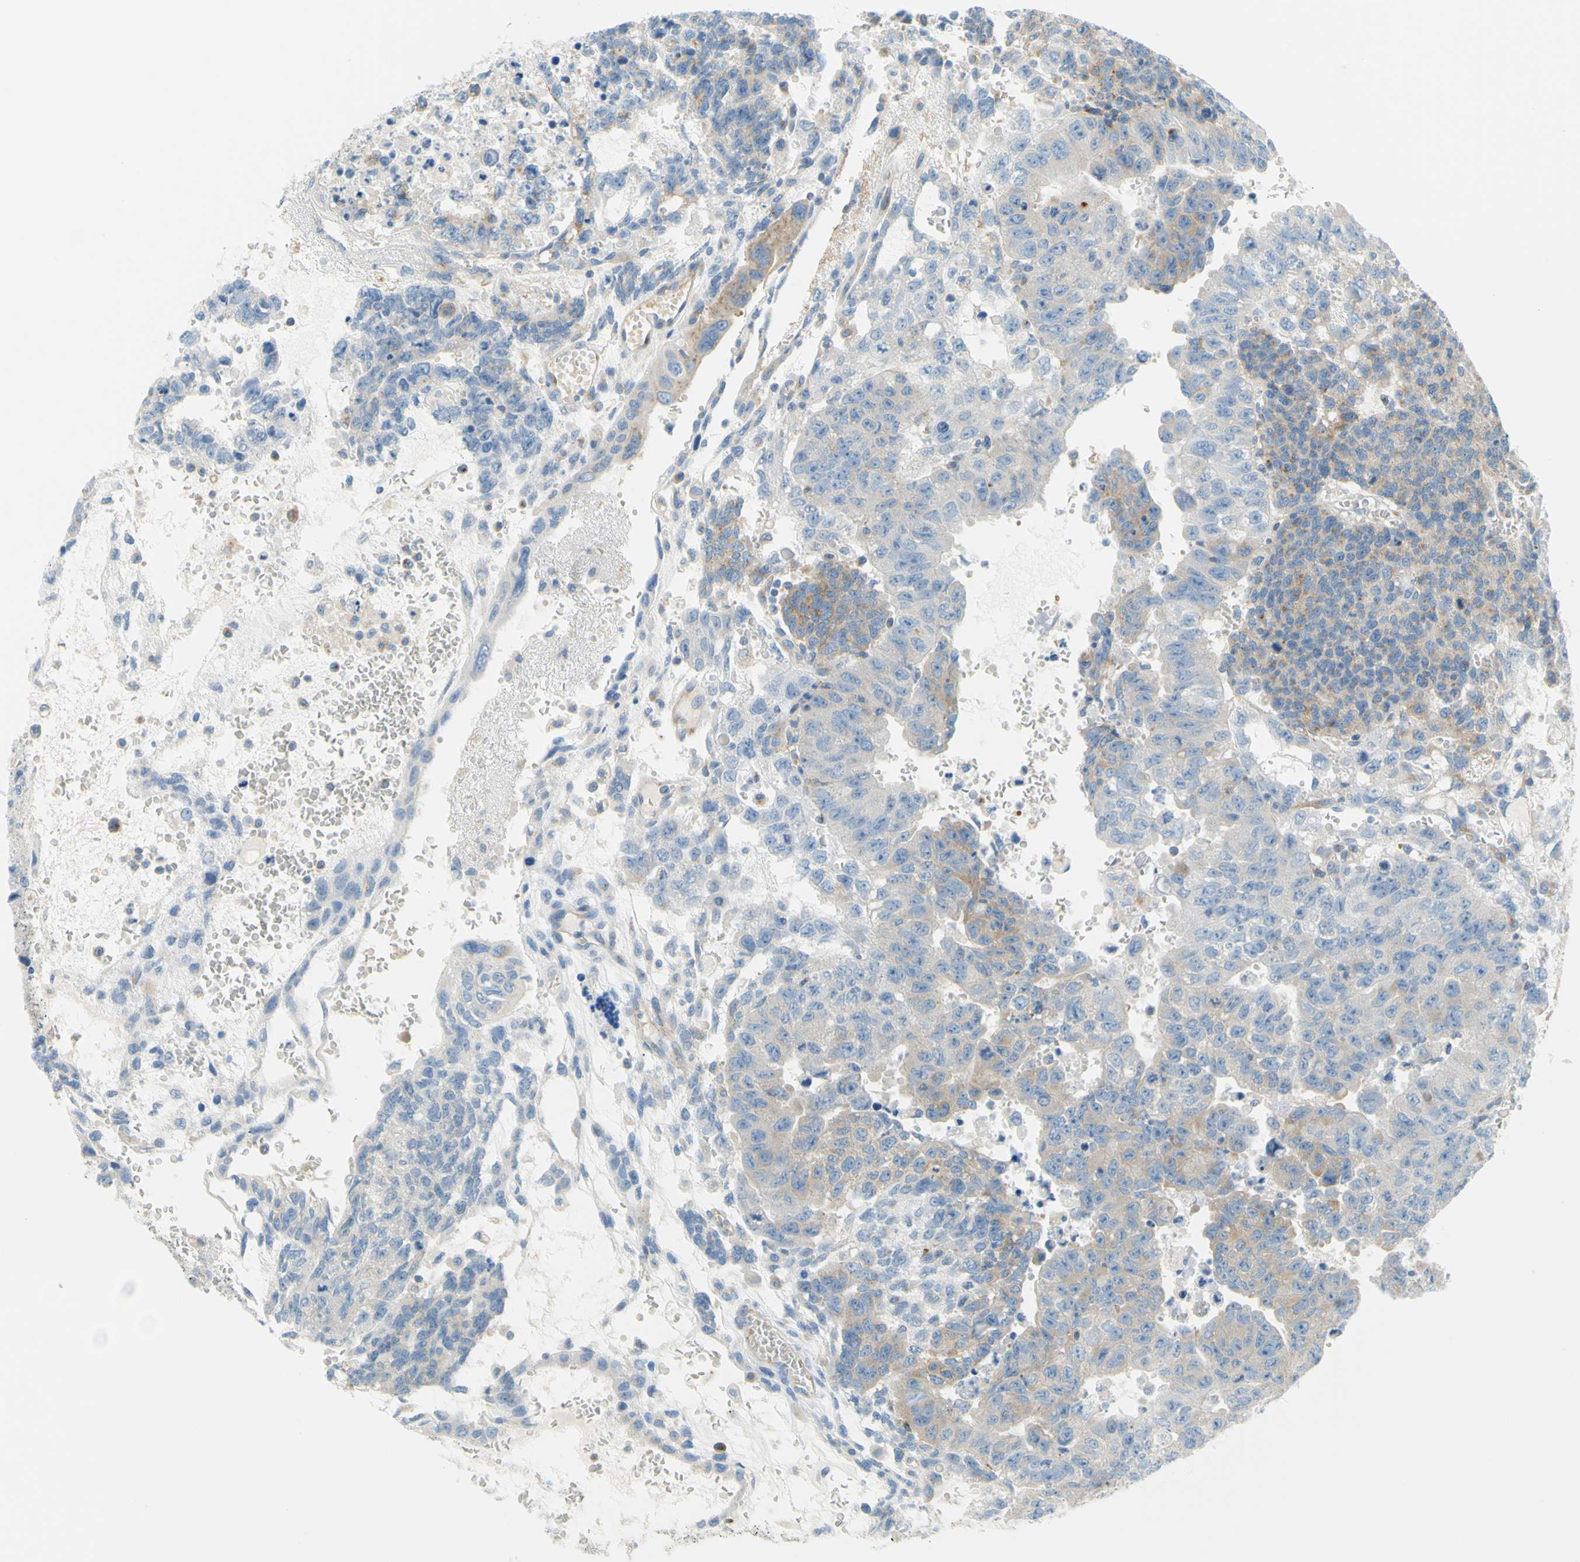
{"staining": {"intensity": "weak", "quantity": ">75%", "location": "cytoplasmic/membranous"}, "tissue": "testis cancer", "cell_type": "Tumor cells", "image_type": "cancer", "snomed": [{"axis": "morphology", "description": "Seminoma, NOS"}, {"axis": "morphology", "description": "Carcinoma, Embryonal, NOS"}, {"axis": "topography", "description": "Testis"}], "caption": "There is low levels of weak cytoplasmic/membranous staining in tumor cells of testis cancer (embryonal carcinoma), as demonstrated by immunohistochemical staining (brown color).", "gene": "FRMD4B", "patient": {"sex": "male", "age": 52}}